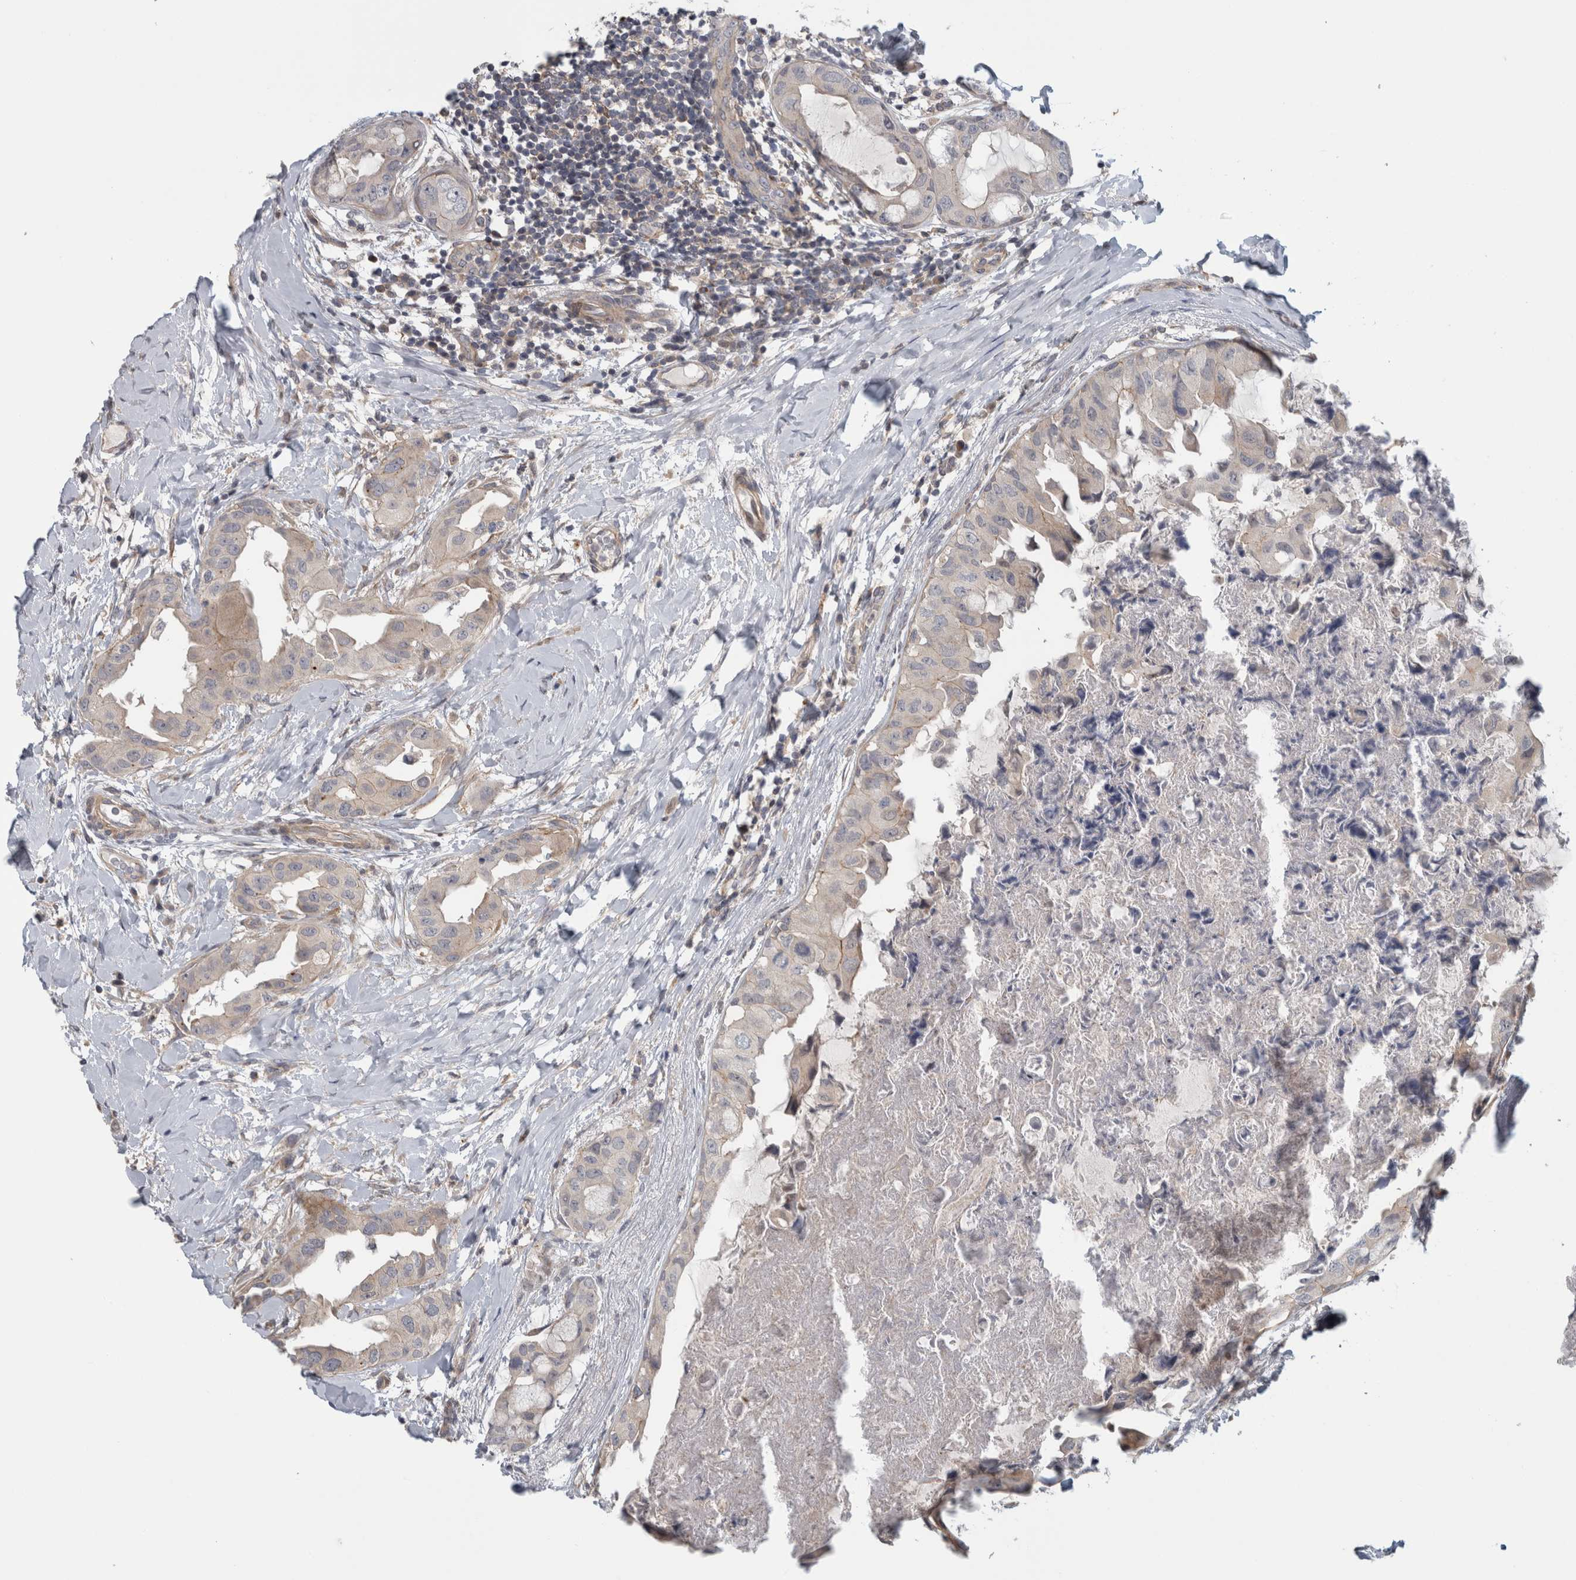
{"staining": {"intensity": "weak", "quantity": "<25%", "location": "cytoplasmic/membranous"}, "tissue": "breast cancer", "cell_type": "Tumor cells", "image_type": "cancer", "snomed": [{"axis": "morphology", "description": "Duct carcinoma"}, {"axis": "topography", "description": "Breast"}], "caption": "DAB immunohistochemical staining of human intraductal carcinoma (breast) displays no significant staining in tumor cells. (Stains: DAB immunohistochemistry (IHC) with hematoxylin counter stain, Microscopy: brightfield microscopy at high magnification).", "gene": "ZNF804B", "patient": {"sex": "female", "age": 40}}